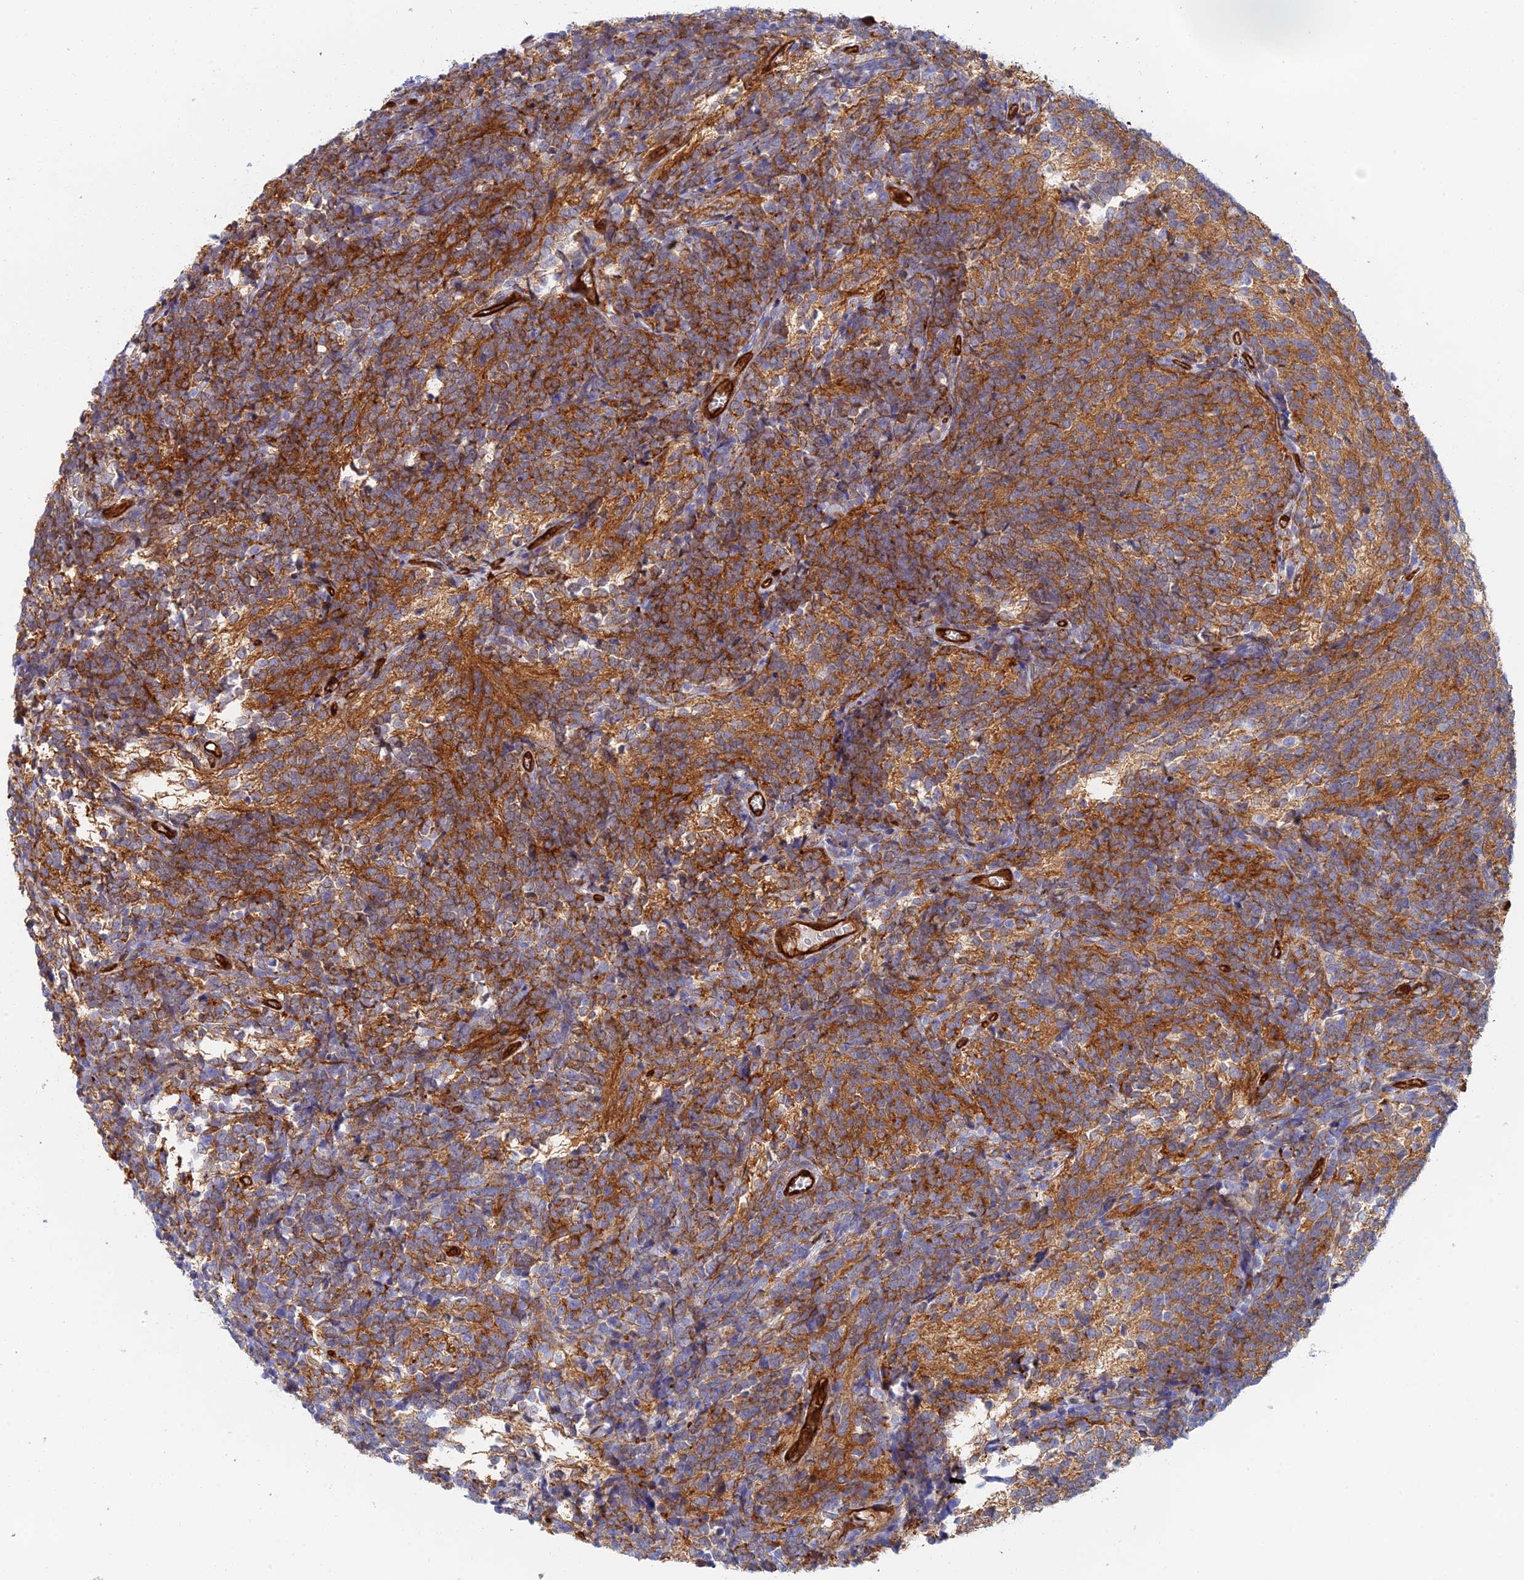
{"staining": {"intensity": "moderate", "quantity": ">75%", "location": "cytoplasmic/membranous"}, "tissue": "glioma", "cell_type": "Tumor cells", "image_type": "cancer", "snomed": [{"axis": "morphology", "description": "Glioma, malignant, Low grade"}, {"axis": "topography", "description": "Brain"}], "caption": "About >75% of tumor cells in human glioma show moderate cytoplasmic/membranous protein staining as visualized by brown immunohistochemical staining.", "gene": "CRIP2", "patient": {"sex": "female", "age": 1}}